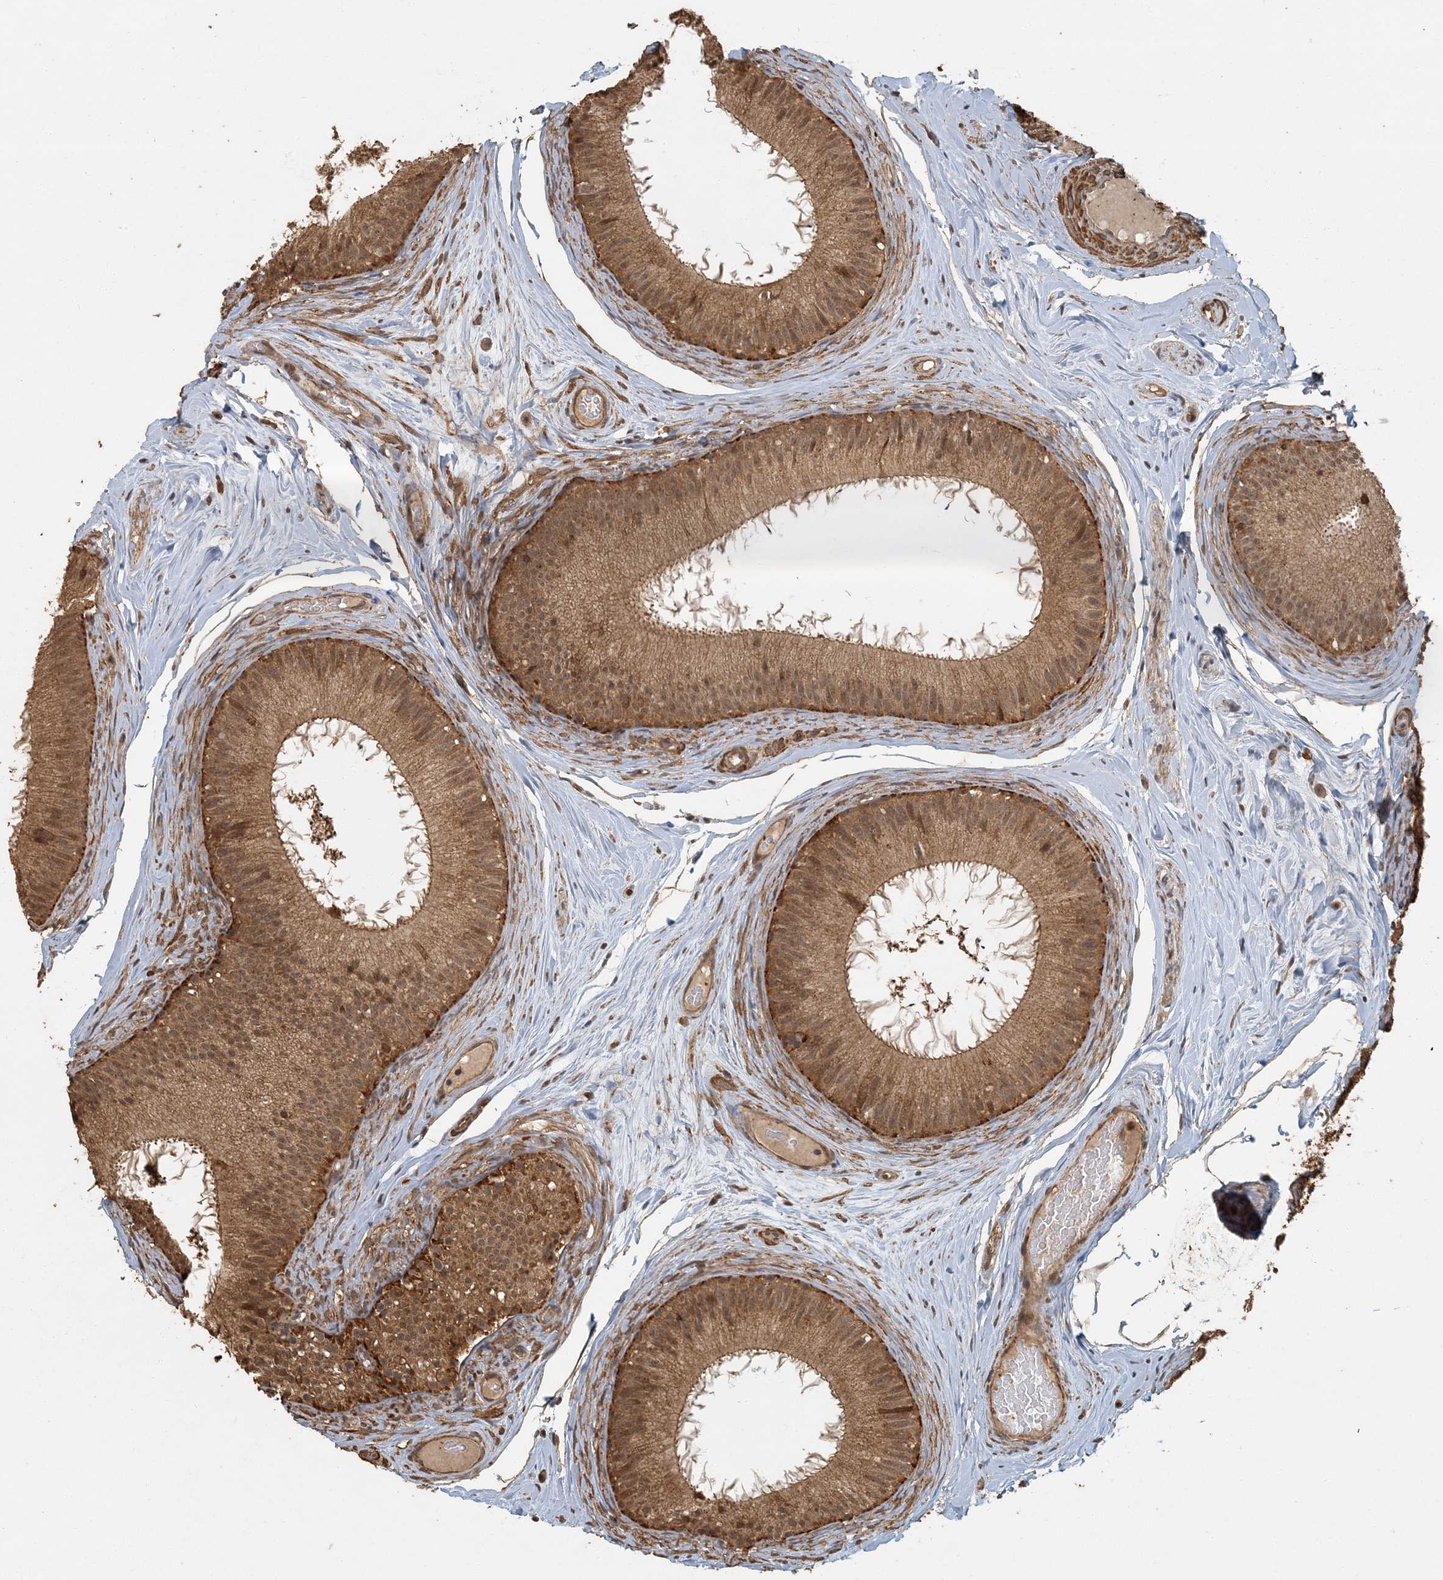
{"staining": {"intensity": "strong", "quantity": ">75%", "location": "cytoplasmic/membranous"}, "tissue": "epididymis", "cell_type": "Glandular cells", "image_type": "normal", "snomed": [{"axis": "morphology", "description": "Normal tissue, NOS"}, {"axis": "topography", "description": "Epididymis"}], "caption": "Immunohistochemistry (IHC) of normal human epididymis displays high levels of strong cytoplasmic/membranous positivity in approximately >75% of glandular cells.", "gene": "AK9", "patient": {"sex": "male", "age": 50}}